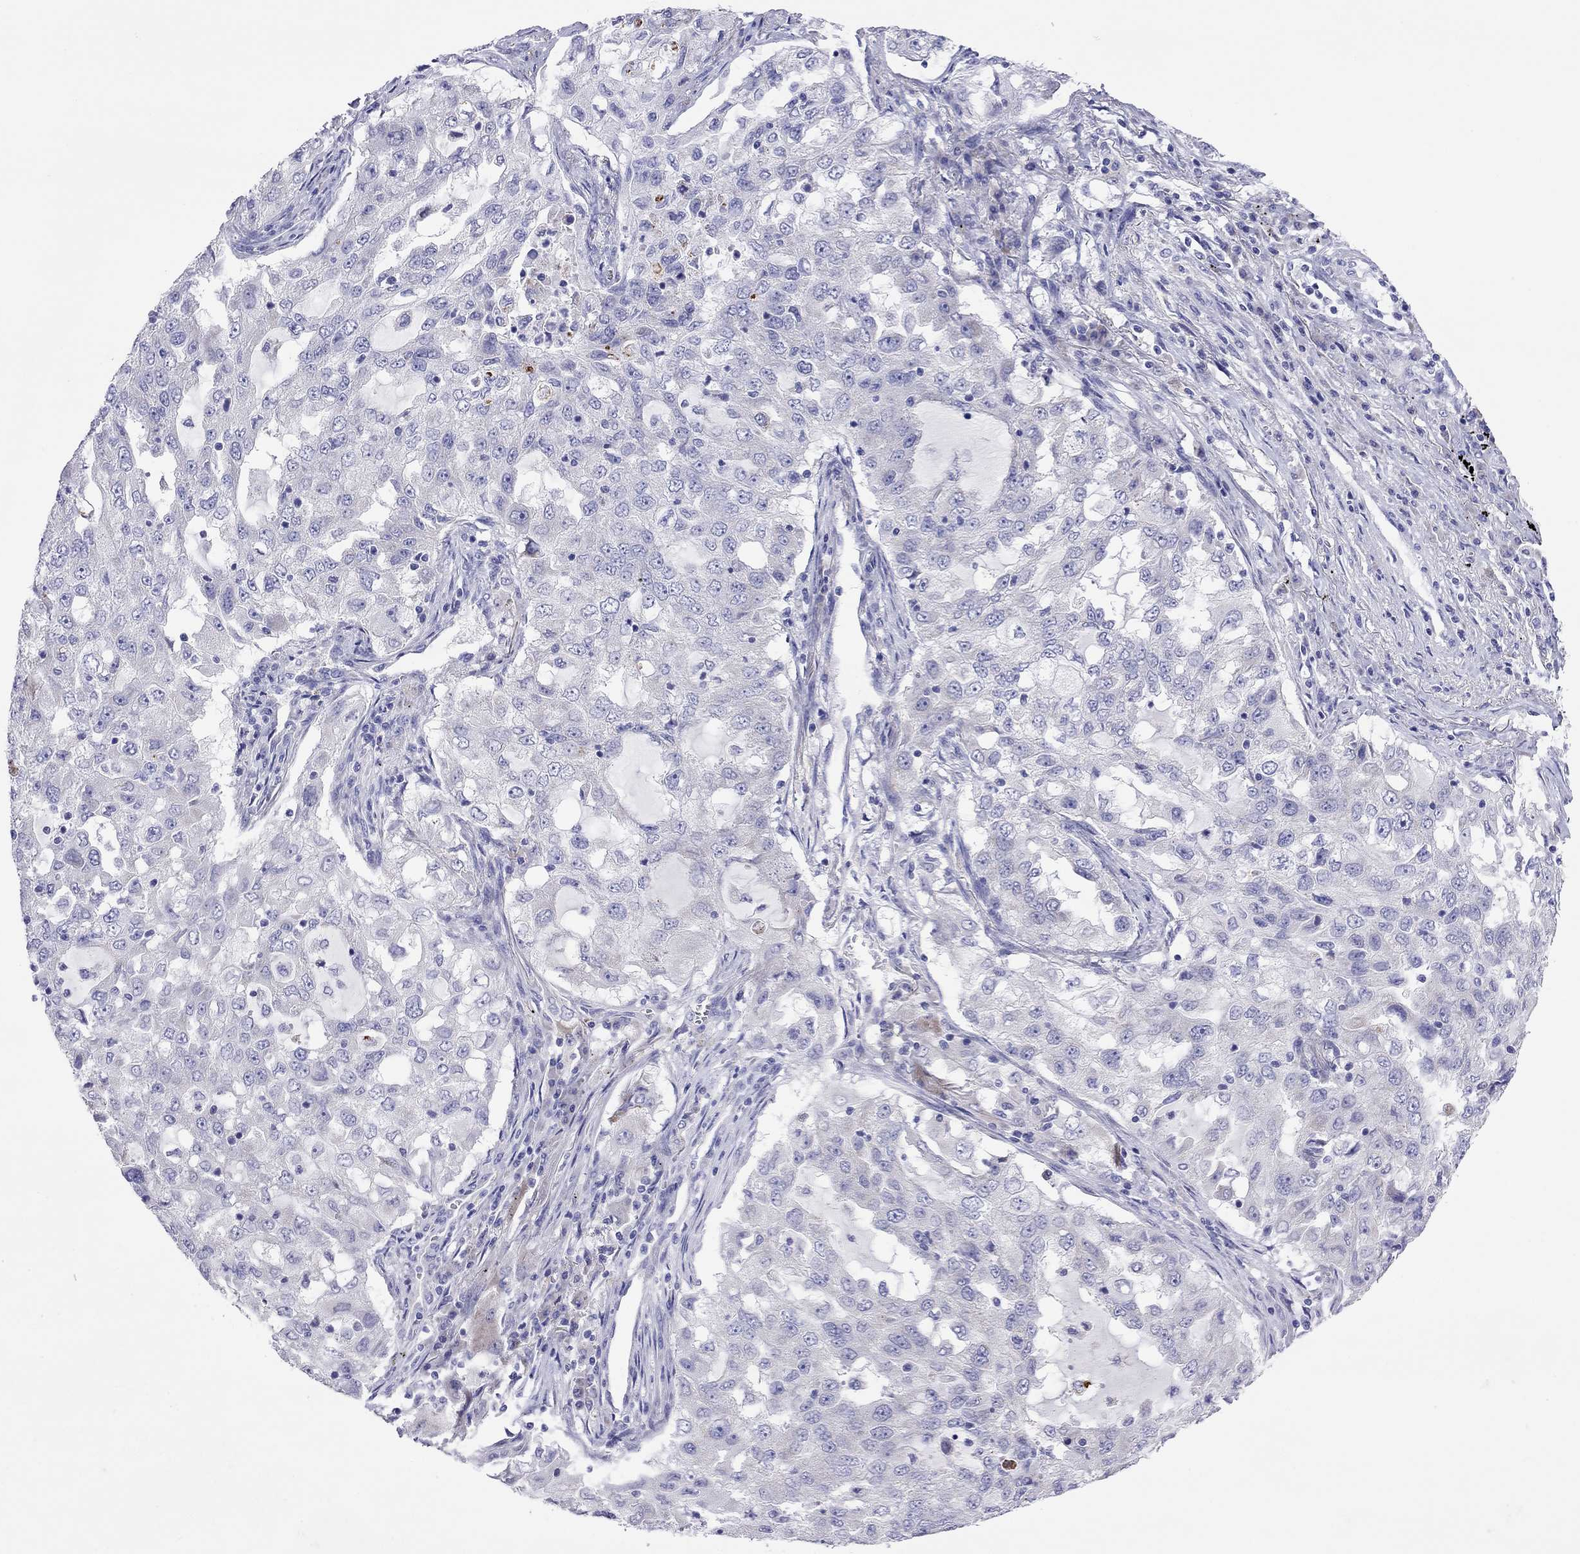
{"staining": {"intensity": "negative", "quantity": "none", "location": "none"}, "tissue": "lung cancer", "cell_type": "Tumor cells", "image_type": "cancer", "snomed": [{"axis": "morphology", "description": "Adenocarcinoma, NOS"}, {"axis": "topography", "description": "Lung"}], "caption": "An image of lung cancer (adenocarcinoma) stained for a protein reveals no brown staining in tumor cells.", "gene": "COL9A1", "patient": {"sex": "female", "age": 61}}